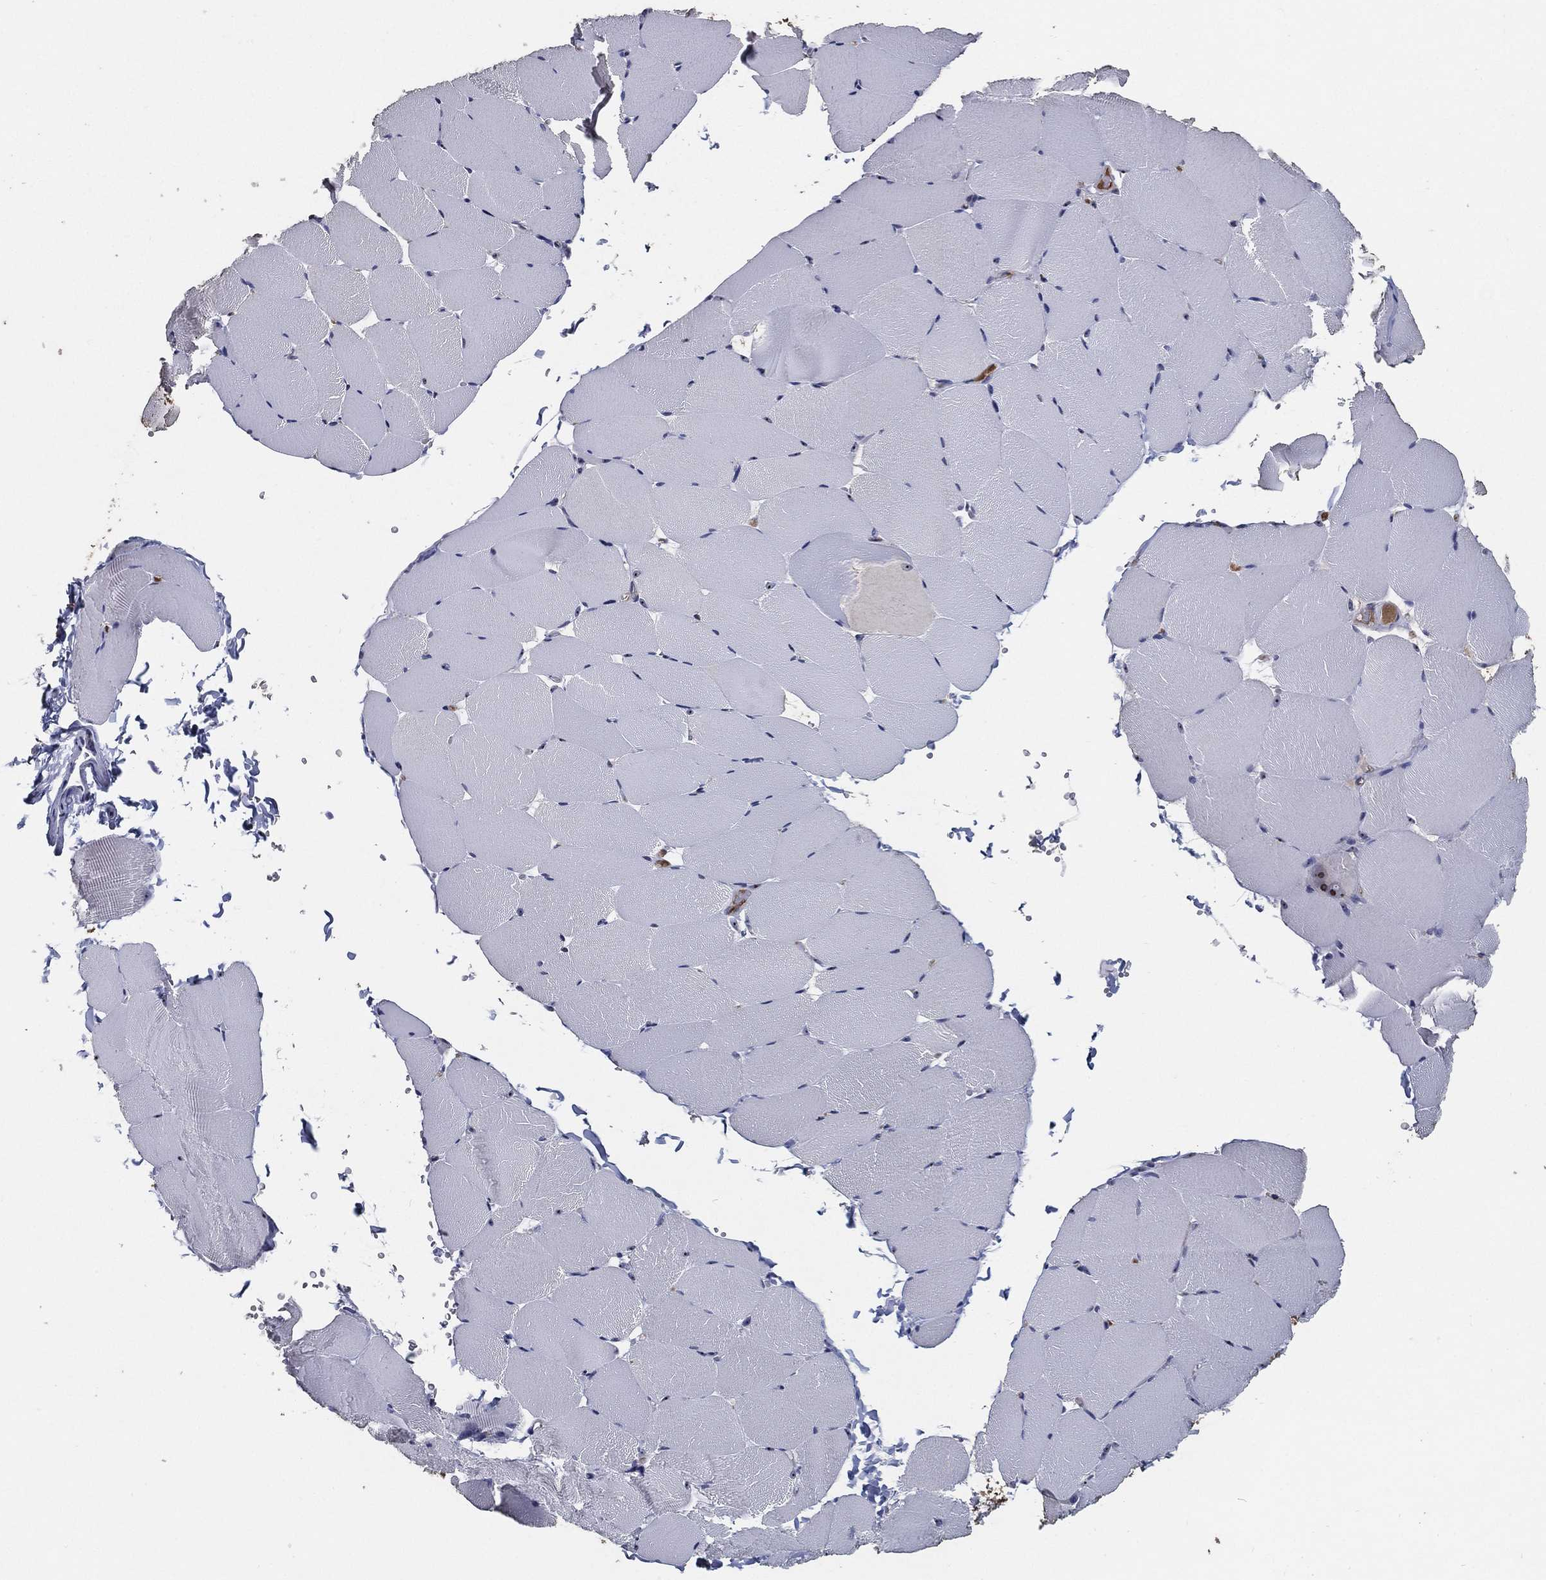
{"staining": {"intensity": "negative", "quantity": "none", "location": "none"}, "tissue": "skeletal muscle", "cell_type": "Myocytes", "image_type": "normal", "snomed": [{"axis": "morphology", "description": "Normal tissue, NOS"}, {"axis": "topography", "description": "Skeletal muscle"}], "caption": "Protein analysis of normal skeletal muscle reveals no significant staining in myocytes.", "gene": "EFNA1", "patient": {"sex": "female", "age": 37}}